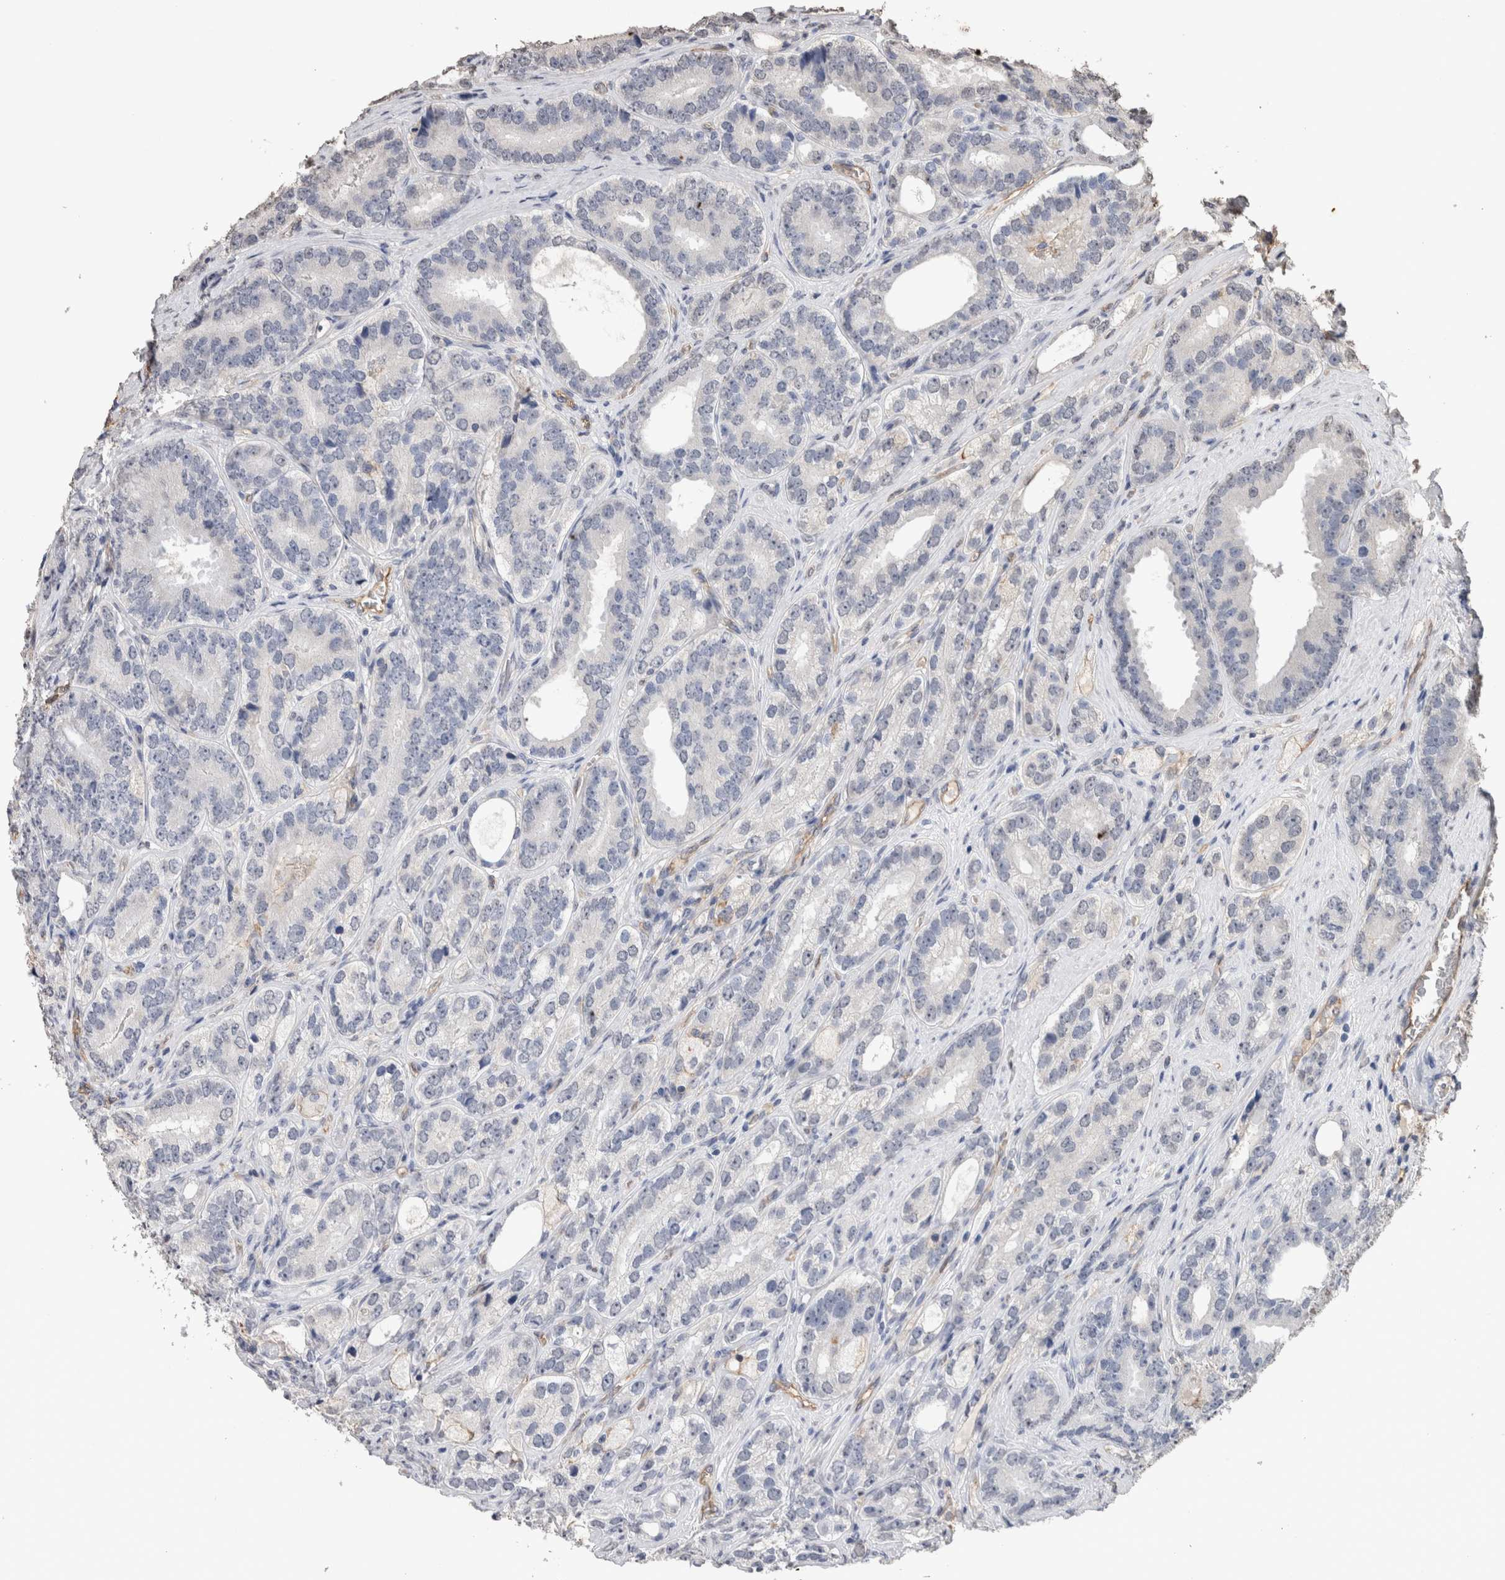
{"staining": {"intensity": "negative", "quantity": "none", "location": "none"}, "tissue": "prostate cancer", "cell_type": "Tumor cells", "image_type": "cancer", "snomed": [{"axis": "morphology", "description": "Adenocarcinoma, High grade"}, {"axis": "topography", "description": "Prostate"}], "caption": "Immunohistochemistry of human prostate cancer displays no staining in tumor cells.", "gene": "S100A10", "patient": {"sex": "male", "age": 56}}